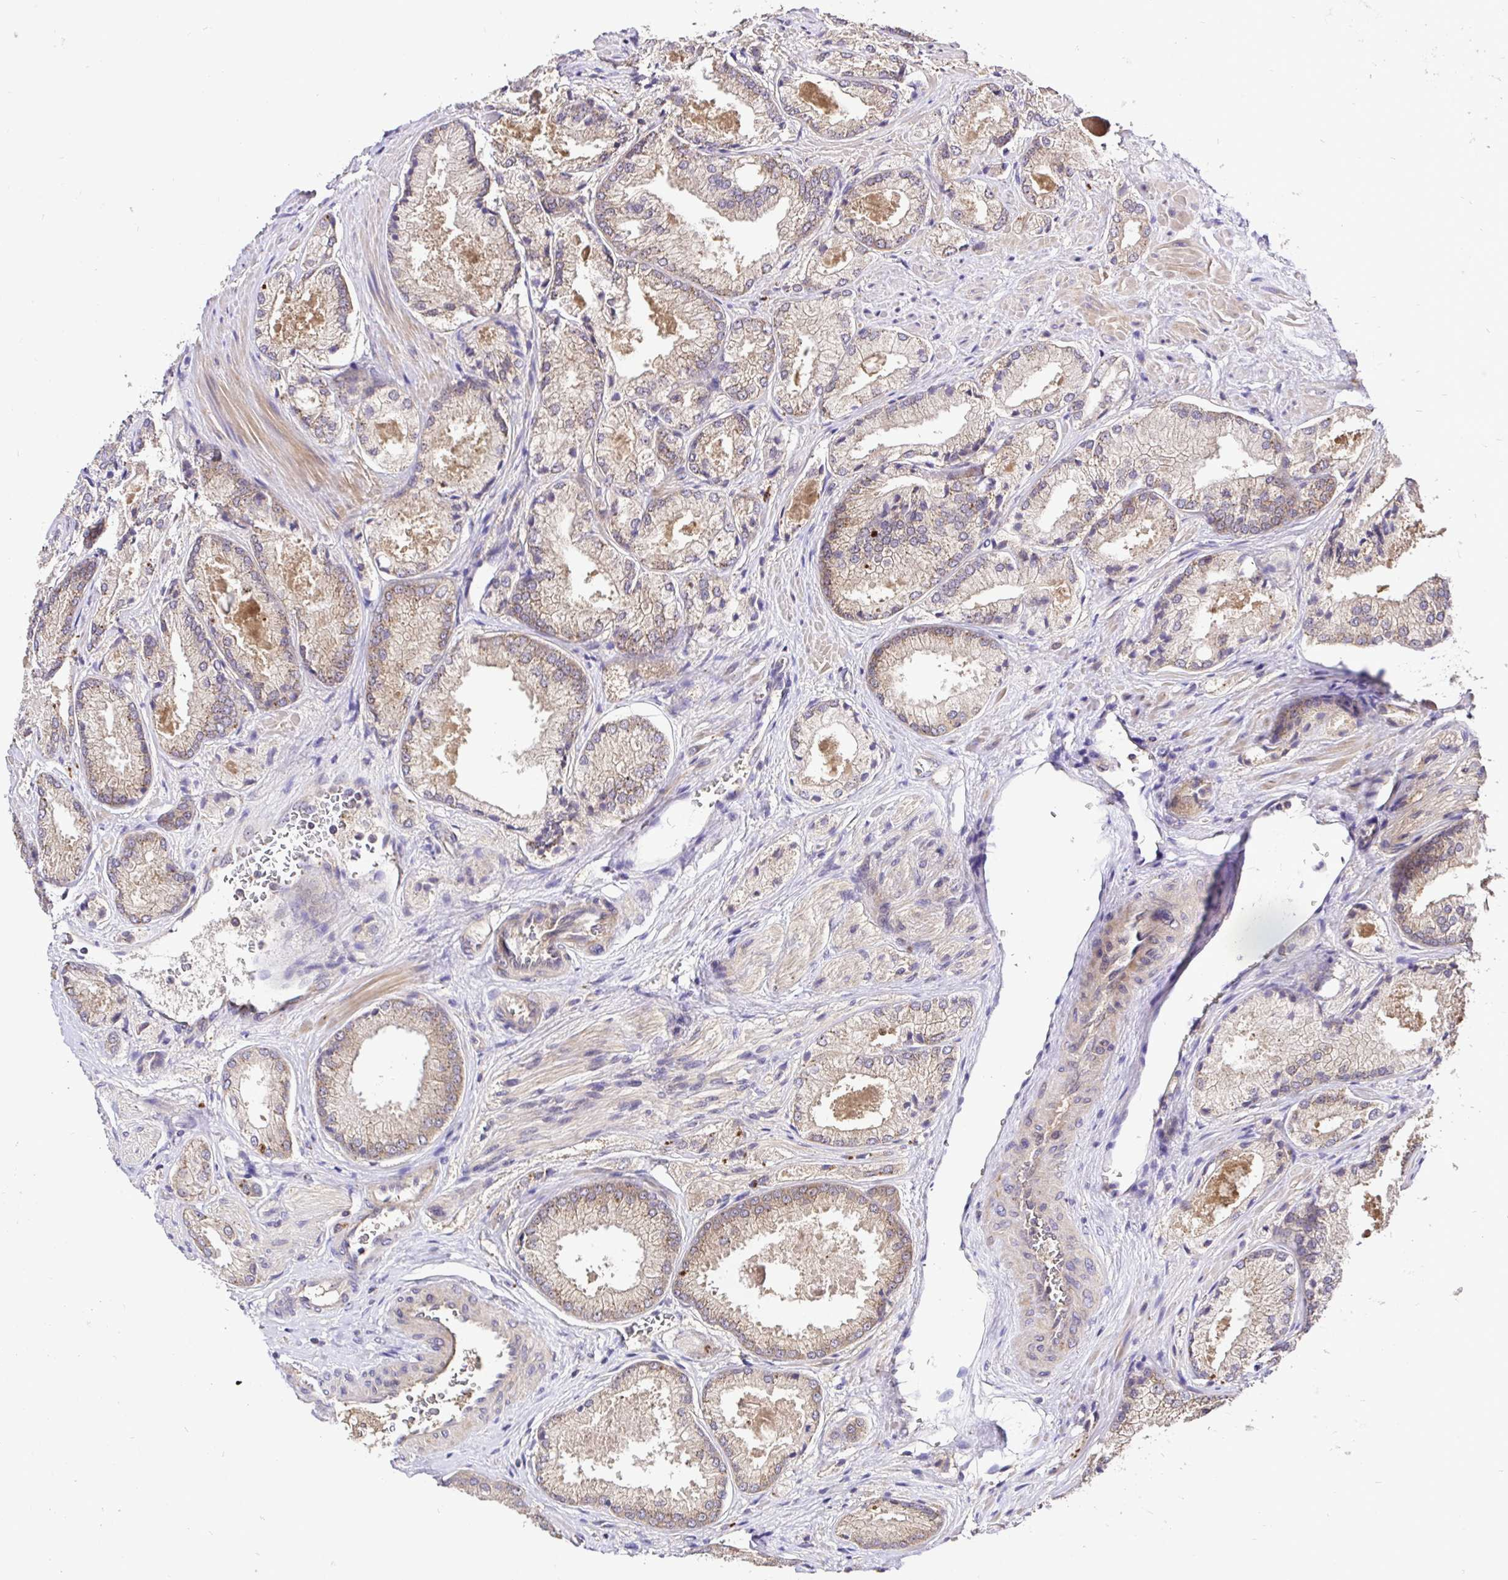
{"staining": {"intensity": "moderate", "quantity": "25%-75%", "location": "cytoplasmic/membranous"}, "tissue": "prostate cancer", "cell_type": "Tumor cells", "image_type": "cancer", "snomed": [{"axis": "morphology", "description": "Adenocarcinoma, High grade"}, {"axis": "topography", "description": "Prostate"}], "caption": "A brown stain shows moderate cytoplasmic/membranous staining of a protein in prostate cancer tumor cells.", "gene": "UBE2M", "patient": {"sex": "male", "age": 68}}